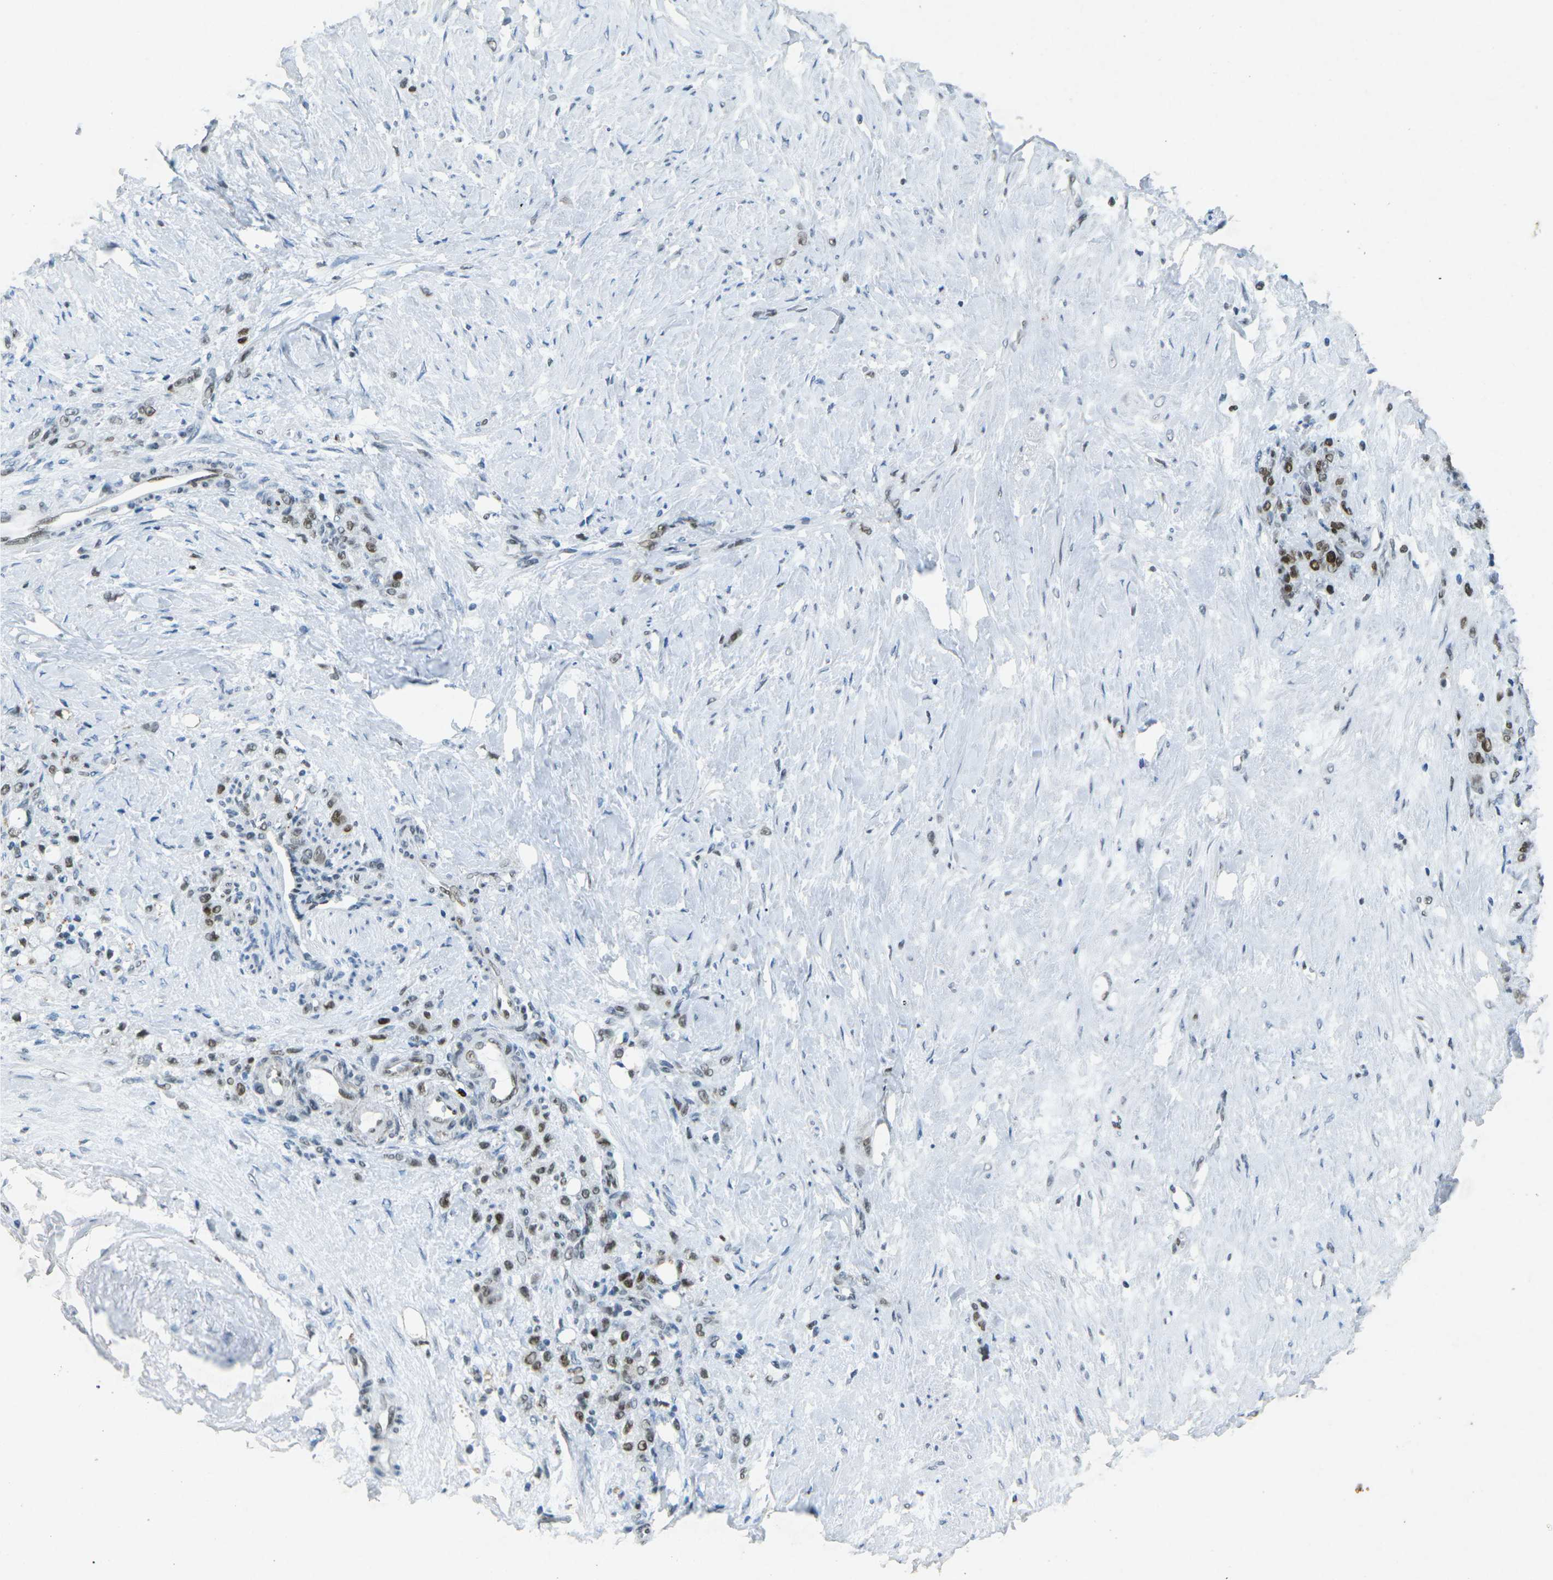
{"staining": {"intensity": "moderate", "quantity": ">75%", "location": "nuclear"}, "tissue": "stomach cancer", "cell_type": "Tumor cells", "image_type": "cancer", "snomed": [{"axis": "morphology", "description": "Adenocarcinoma, NOS"}, {"axis": "topography", "description": "Stomach"}], "caption": "An image of stomach adenocarcinoma stained for a protein demonstrates moderate nuclear brown staining in tumor cells. Ihc stains the protein of interest in brown and the nuclei are stained blue.", "gene": "RB1", "patient": {"sex": "male", "age": 82}}